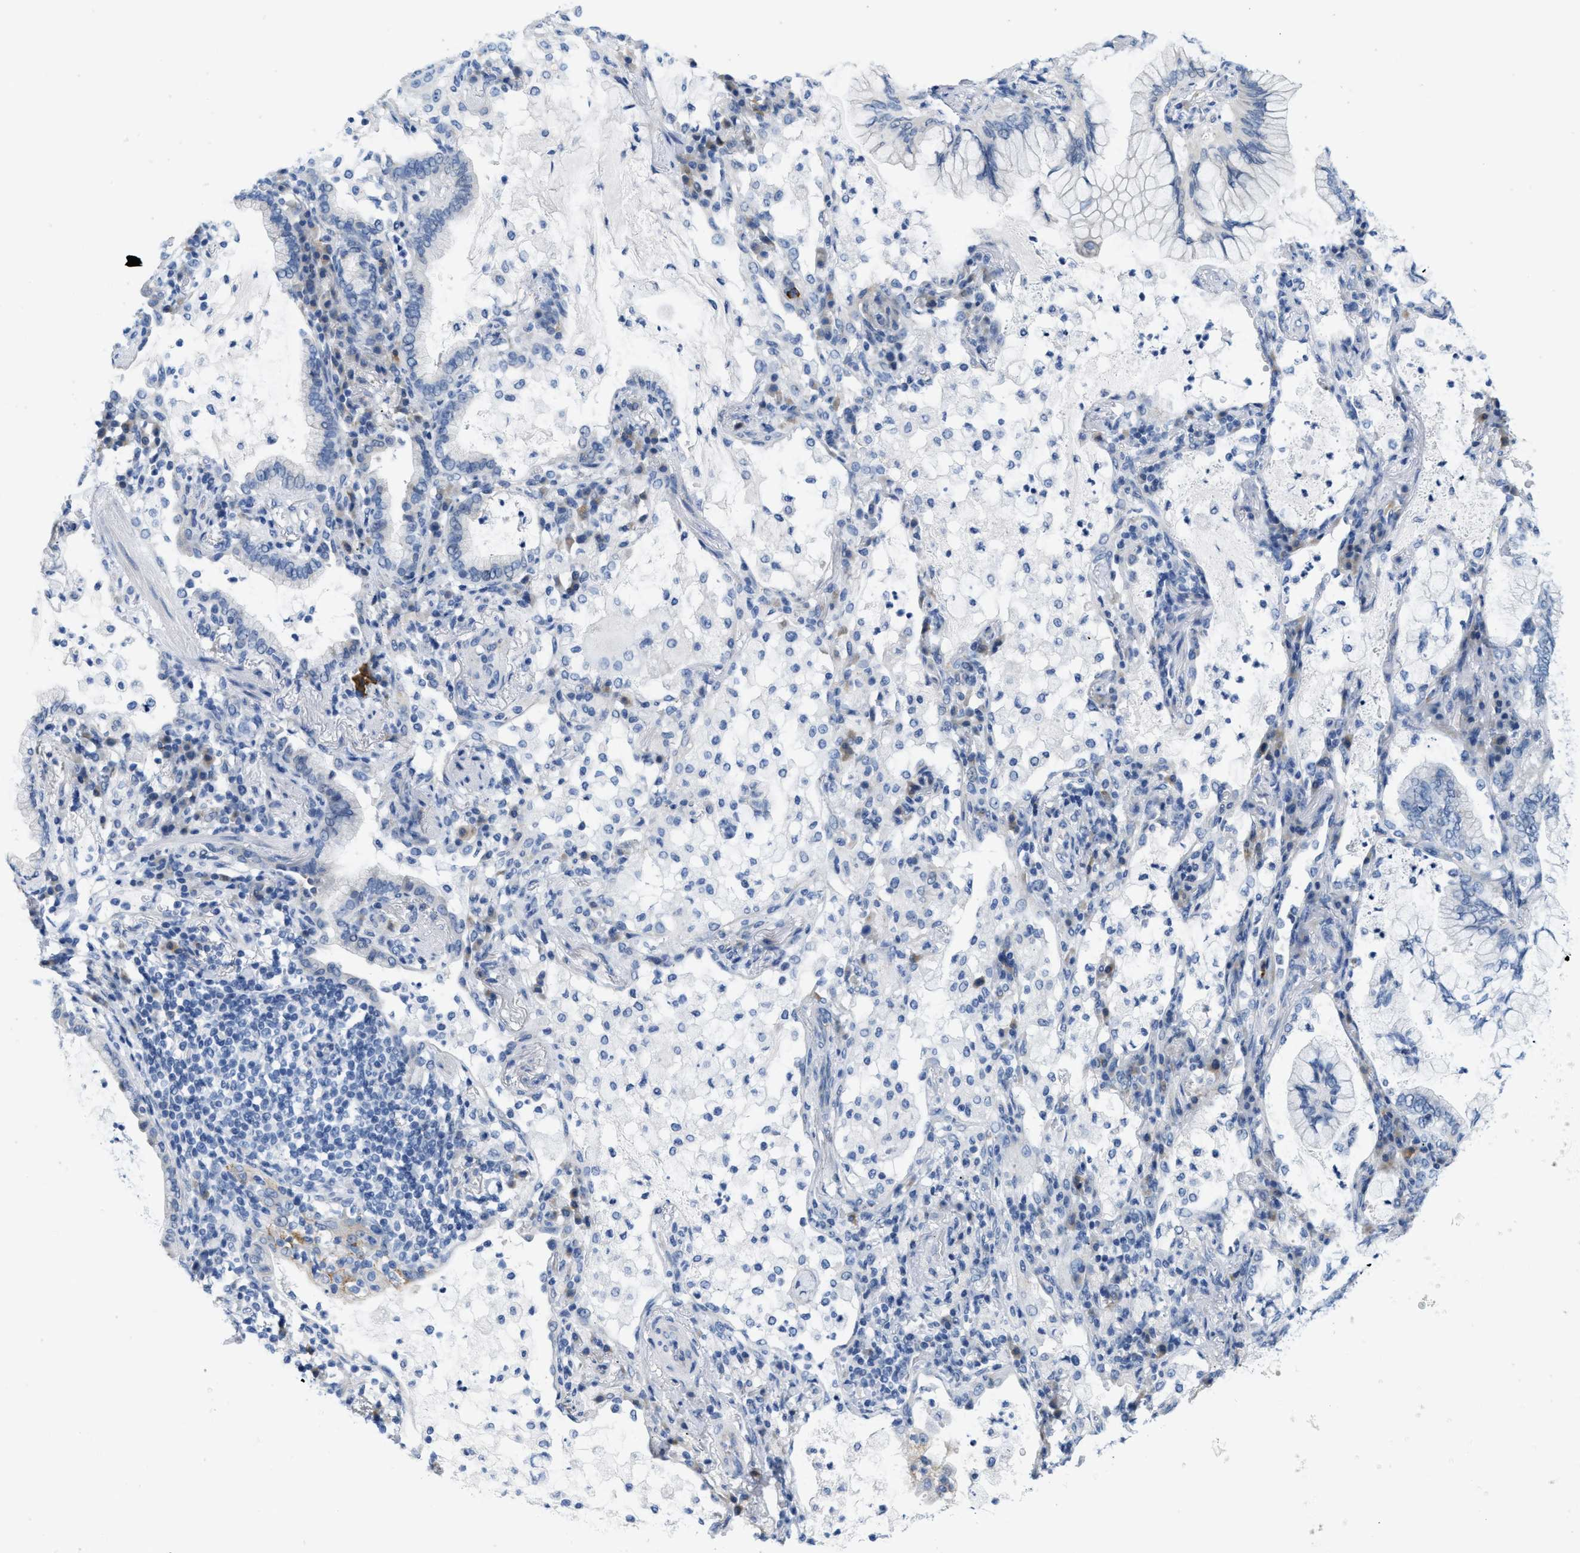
{"staining": {"intensity": "negative", "quantity": "none", "location": "none"}, "tissue": "lung cancer", "cell_type": "Tumor cells", "image_type": "cancer", "snomed": [{"axis": "morphology", "description": "Adenocarcinoma, NOS"}, {"axis": "topography", "description": "Lung"}], "caption": "Tumor cells are negative for protein expression in human lung adenocarcinoma. Nuclei are stained in blue.", "gene": "ABCB11", "patient": {"sex": "female", "age": 70}}